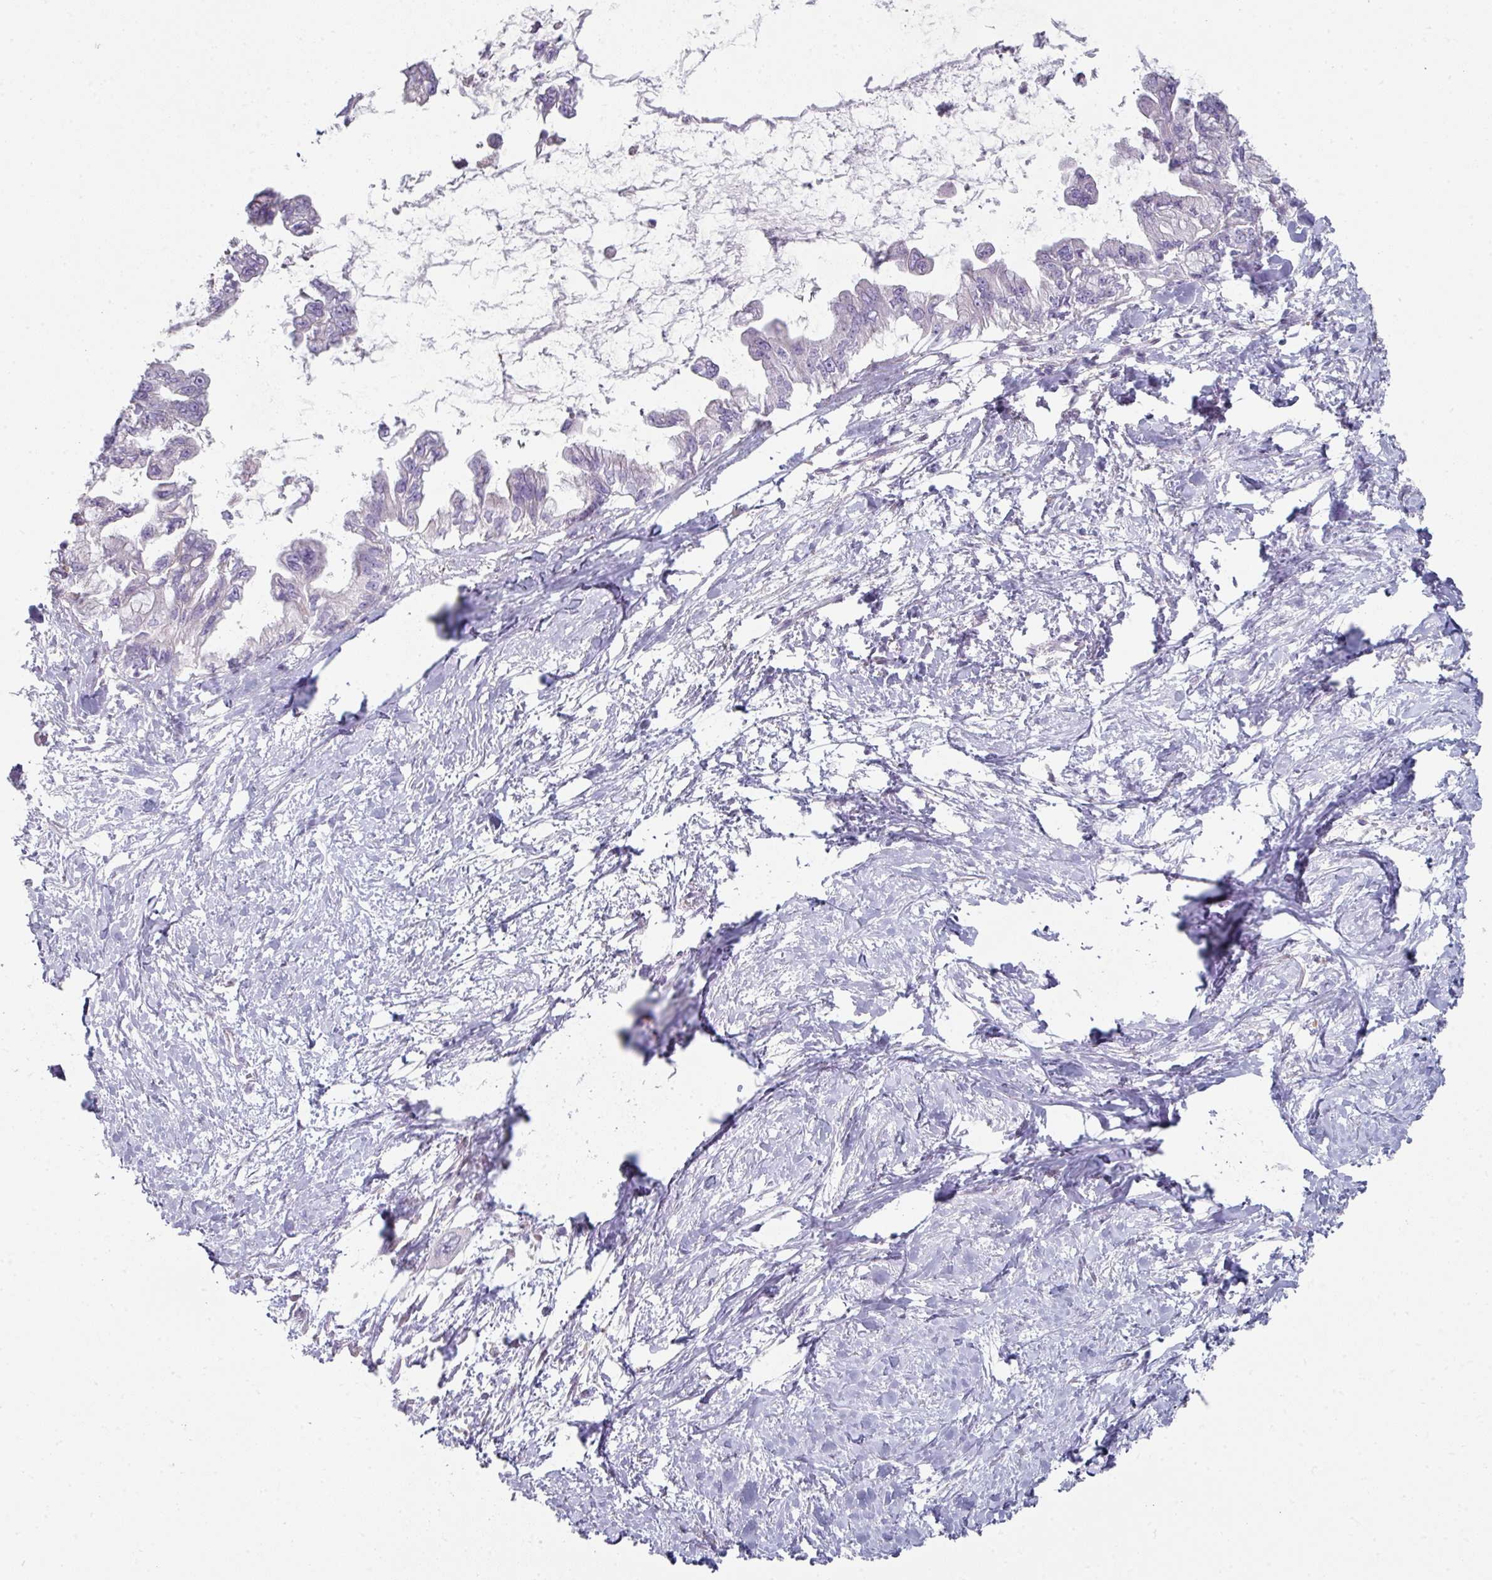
{"staining": {"intensity": "weak", "quantity": "<25%", "location": "cytoplasmic/membranous"}, "tissue": "pancreatic cancer", "cell_type": "Tumor cells", "image_type": "cancer", "snomed": [{"axis": "morphology", "description": "Adenocarcinoma, NOS"}, {"axis": "topography", "description": "Pancreas"}], "caption": "A histopathology image of human pancreatic cancer (adenocarcinoma) is negative for staining in tumor cells.", "gene": "WSB2", "patient": {"sex": "male", "age": 61}}